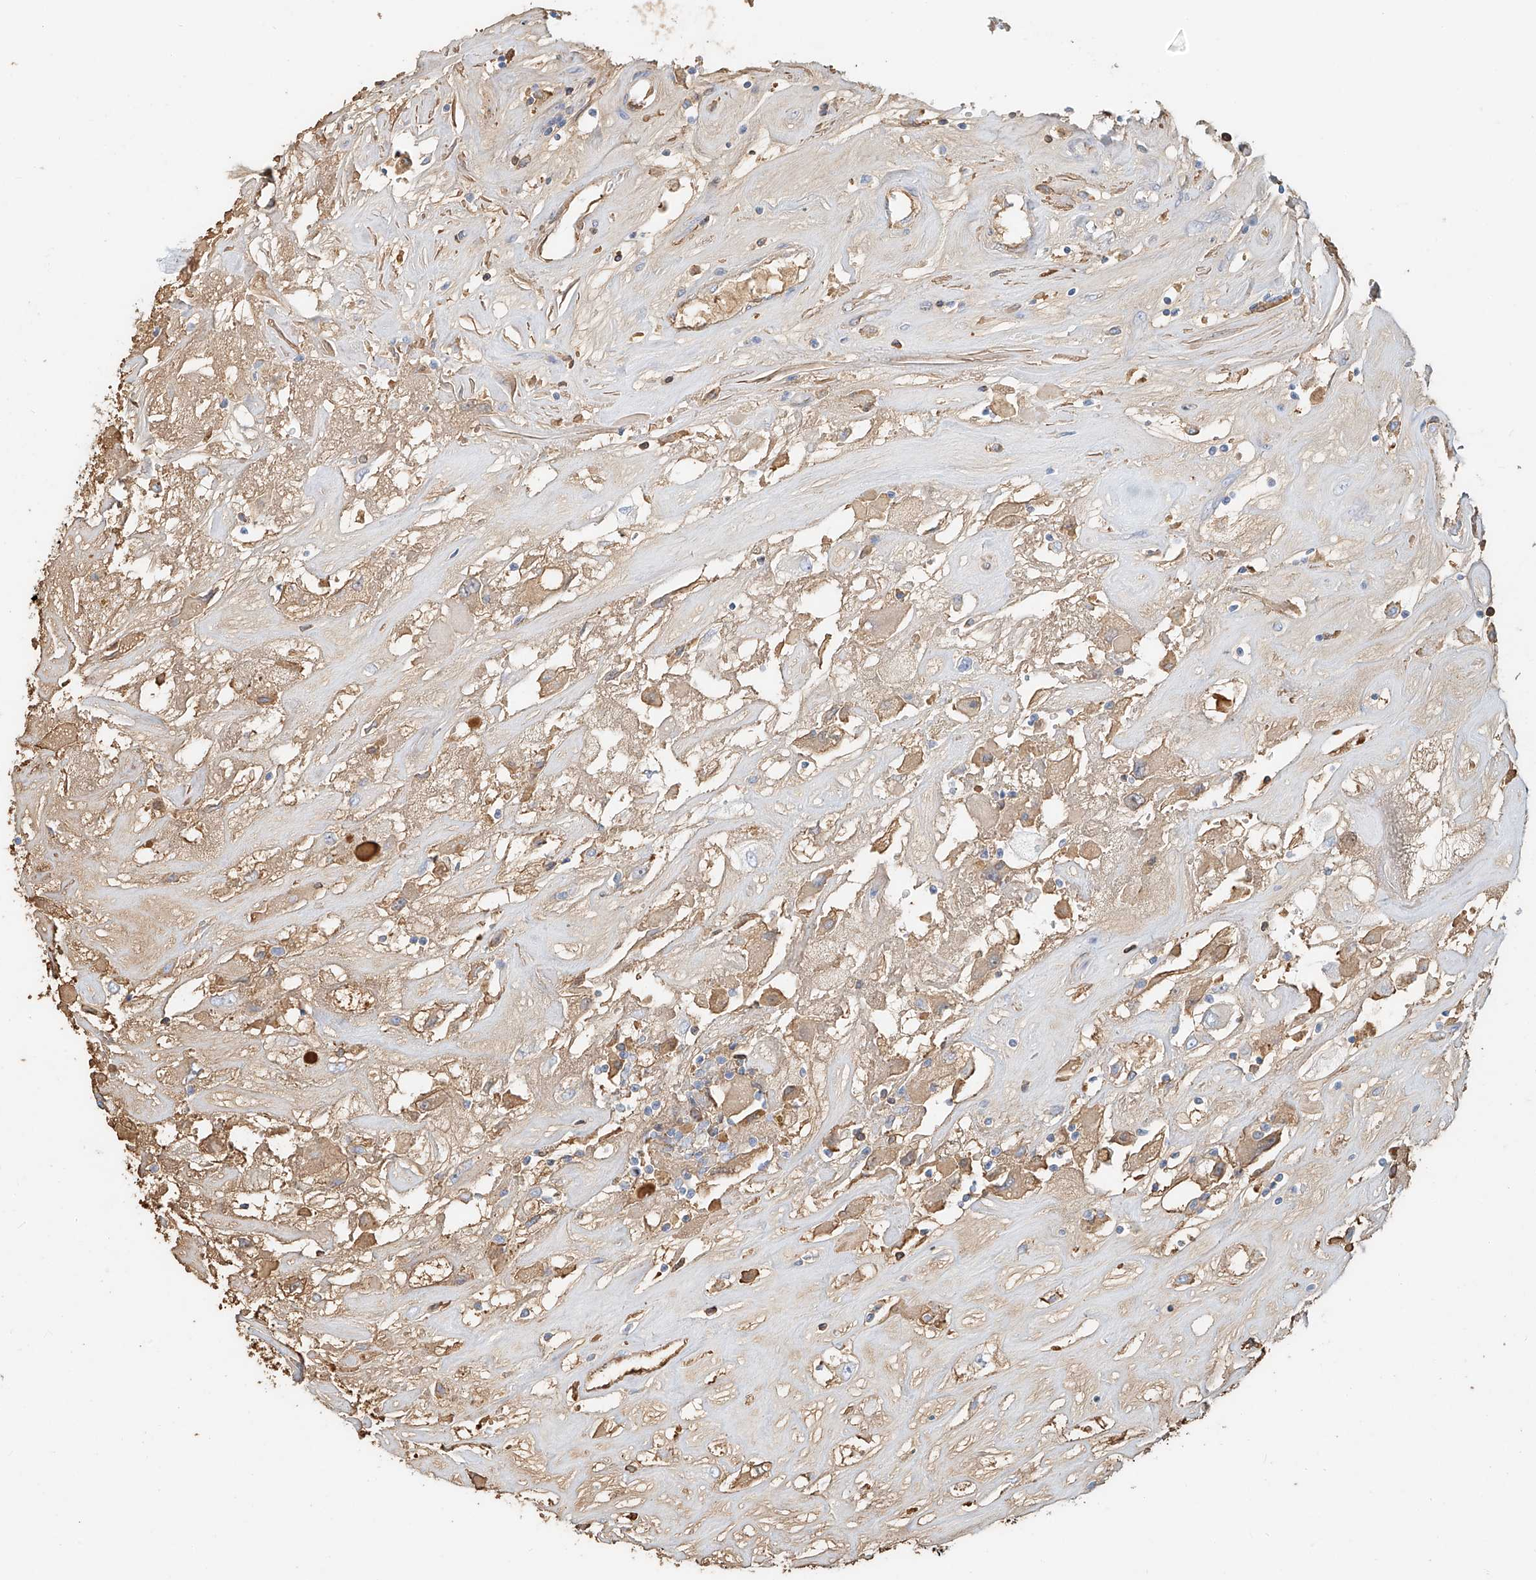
{"staining": {"intensity": "moderate", "quantity": "<25%", "location": "cytoplasmic/membranous"}, "tissue": "renal cancer", "cell_type": "Tumor cells", "image_type": "cancer", "snomed": [{"axis": "morphology", "description": "Adenocarcinoma, NOS"}, {"axis": "topography", "description": "Kidney"}], "caption": "Moderate cytoplasmic/membranous protein staining is appreciated in approximately <25% of tumor cells in renal adenocarcinoma.", "gene": "ZFP30", "patient": {"sex": "female", "age": 52}}